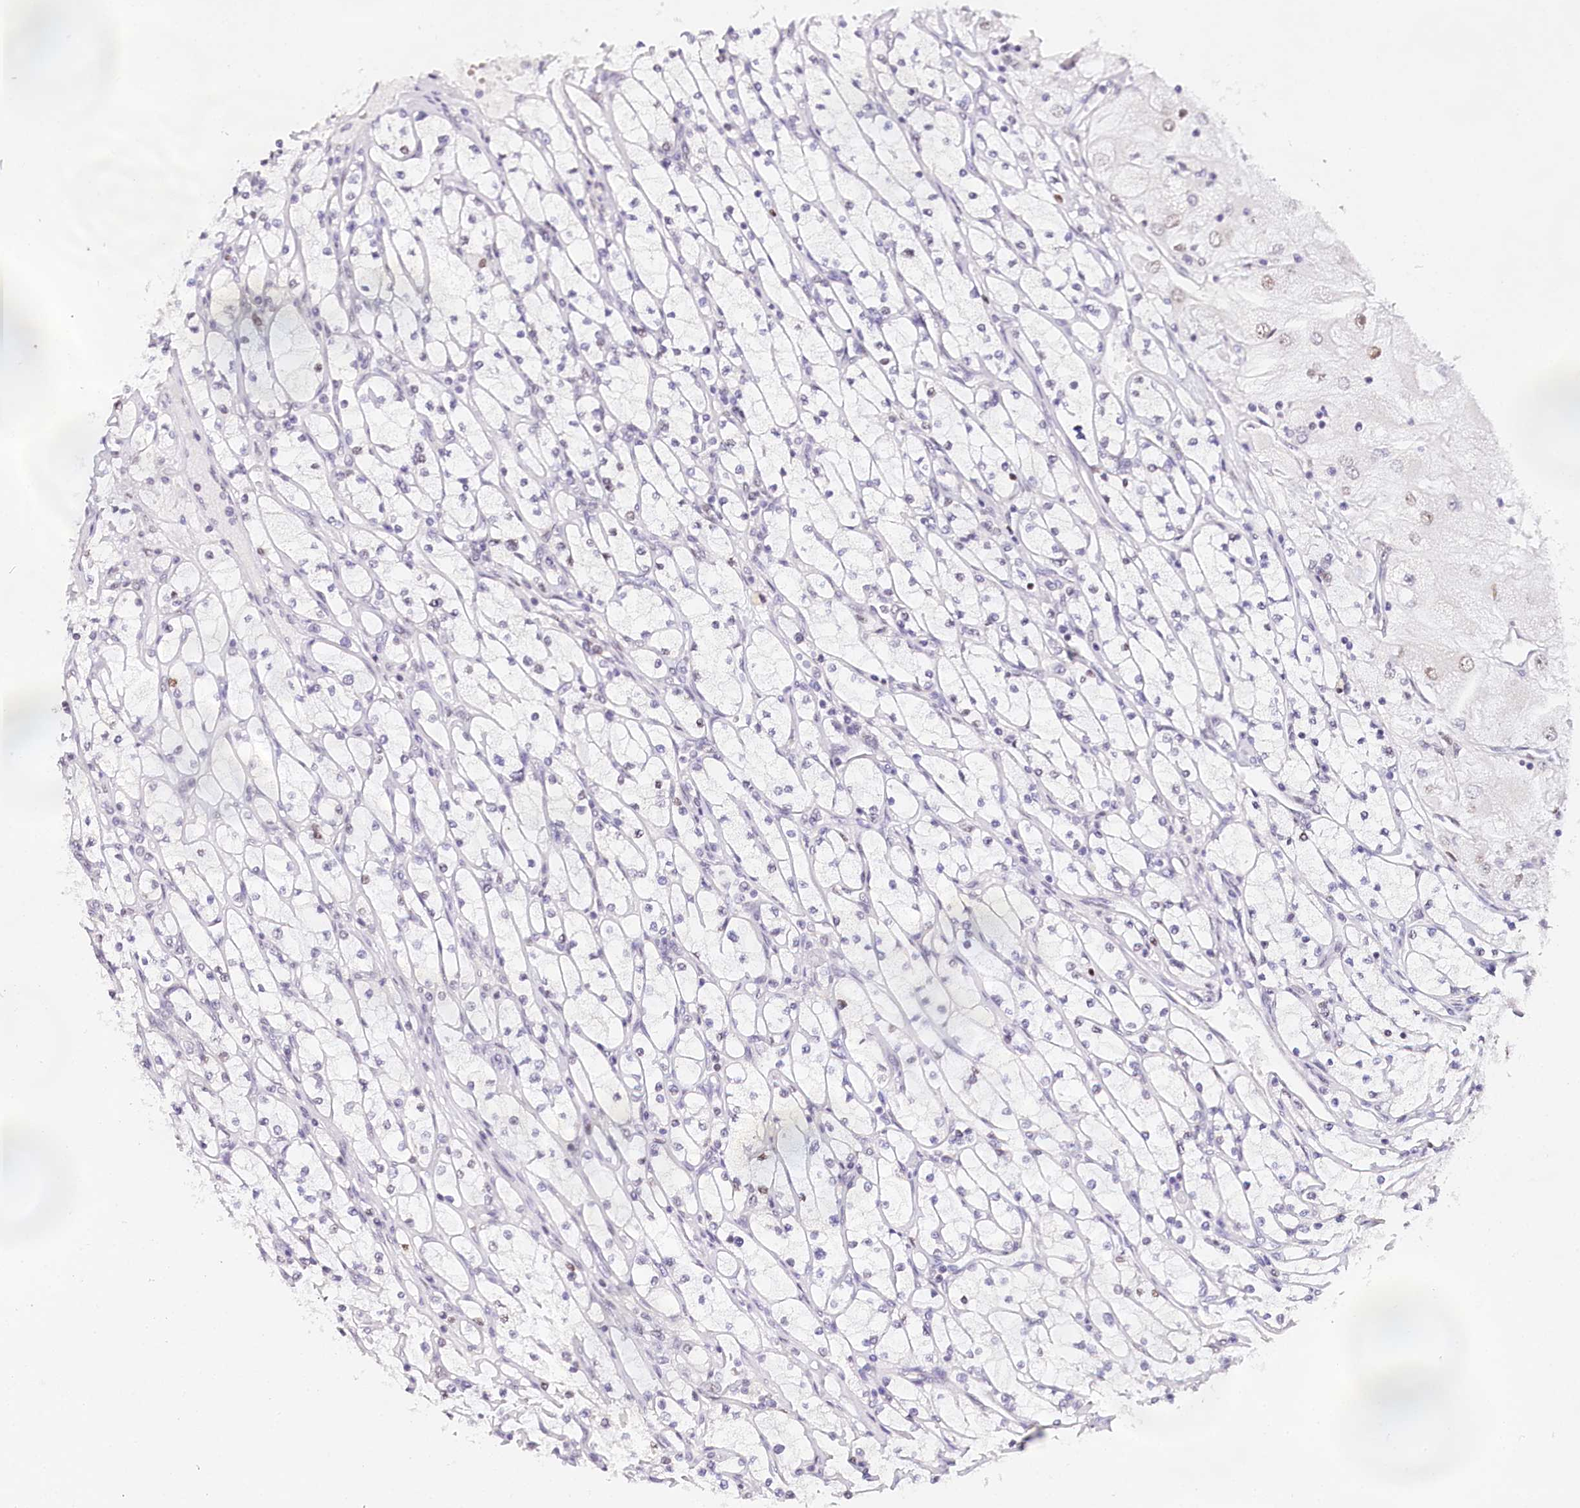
{"staining": {"intensity": "weak", "quantity": "<25%", "location": "nuclear"}, "tissue": "renal cancer", "cell_type": "Tumor cells", "image_type": "cancer", "snomed": [{"axis": "morphology", "description": "Adenocarcinoma, NOS"}, {"axis": "topography", "description": "Kidney"}], "caption": "A histopathology image of human adenocarcinoma (renal) is negative for staining in tumor cells. Nuclei are stained in blue.", "gene": "TP53", "patient": {"sex": "male", "age": 80}}